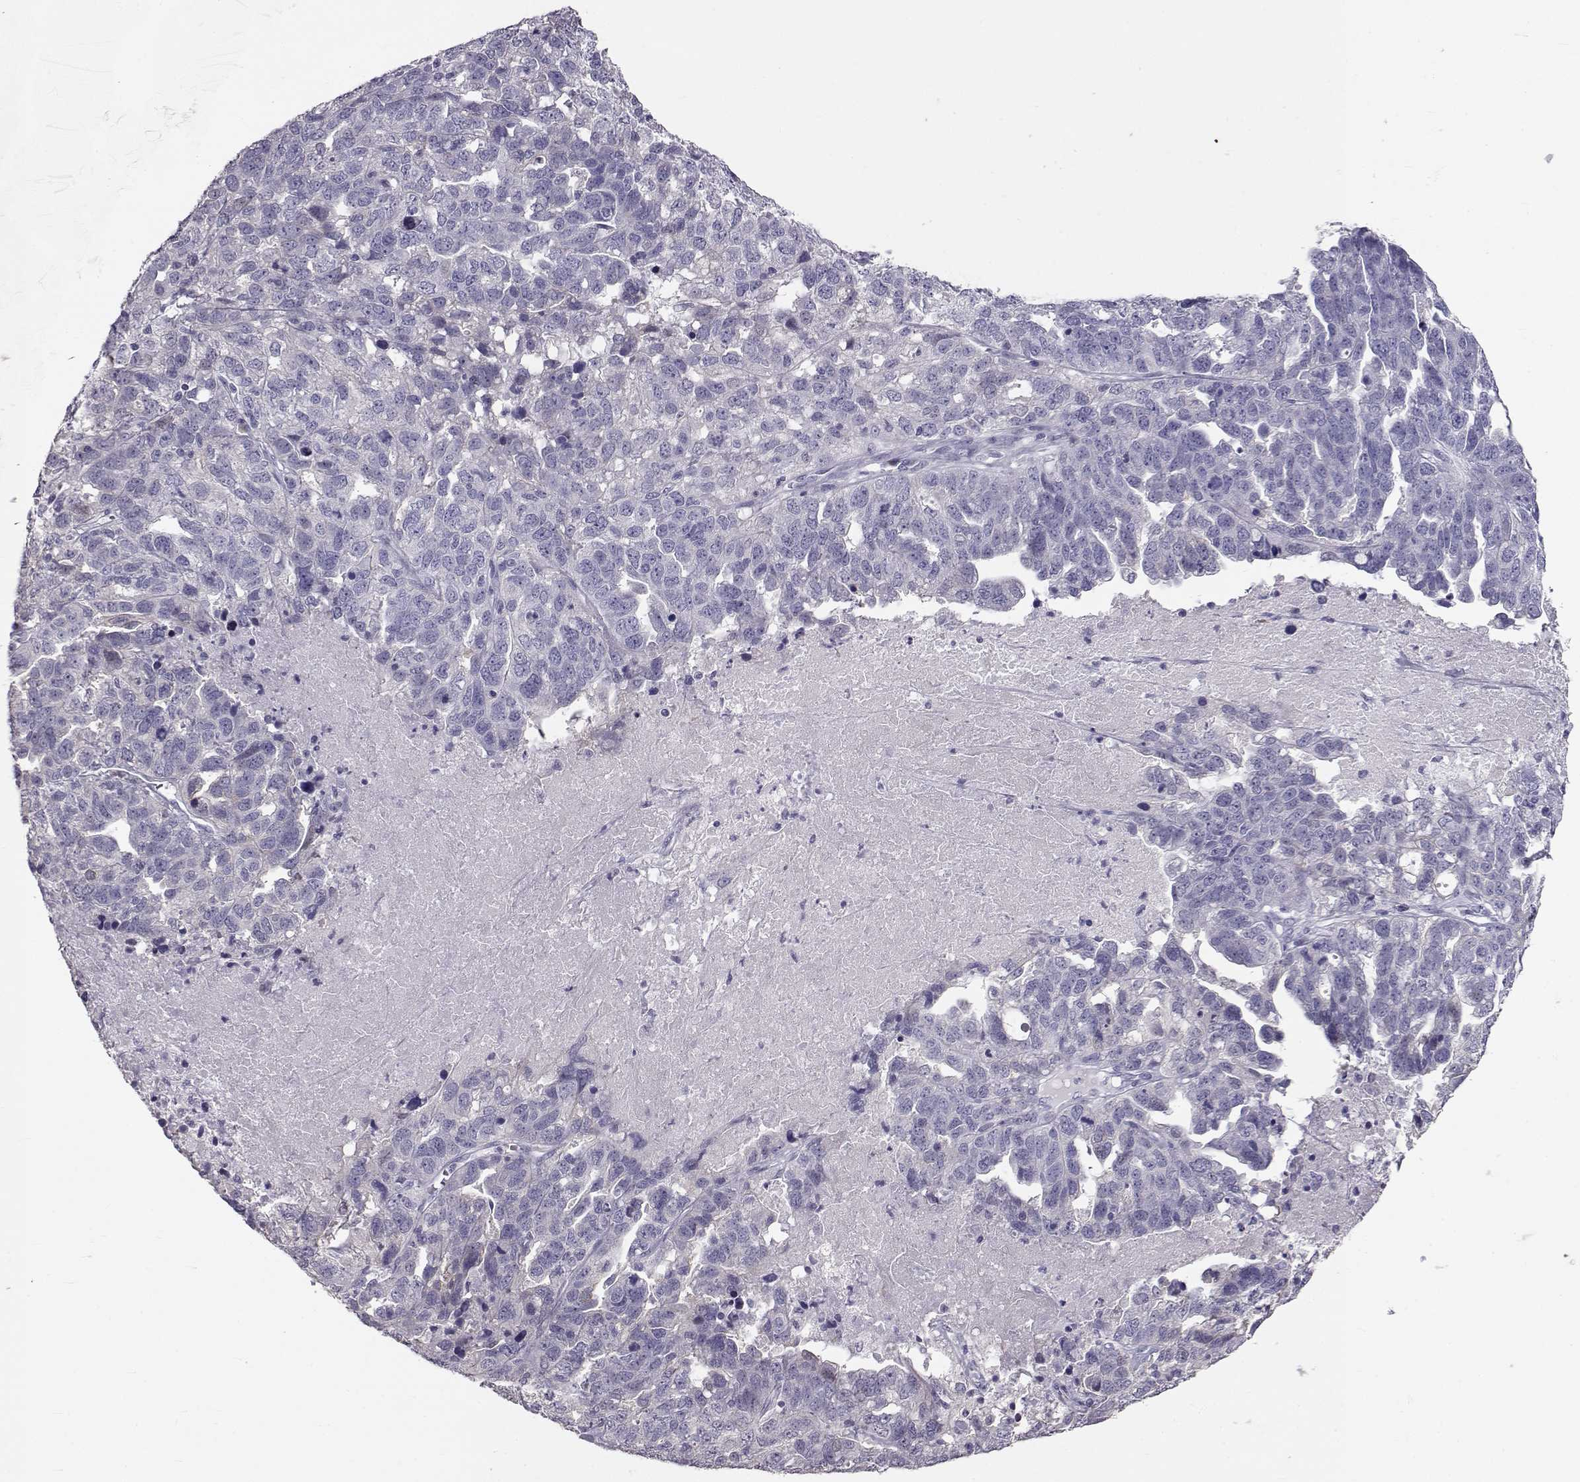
{"staining": {"intensity": "negative", "quantity": "none", "location": "none"}, "tissue": "ovarian cancer", "cell_type": "Tumor cells", "image_type": "cancer", "snomed": [{"axis": "morphology", "description": "Cystadenocarcinoma, serous, NOS"}, {"axis": "topography", "description": "Ovary"}], "caption": "Tumor cells show no significant expression in ovarian serous cystadenocarcinoma. Nuclei are stained in blue.", "gene": "RD3", "patient": {"sex": "female", "age": 71}}